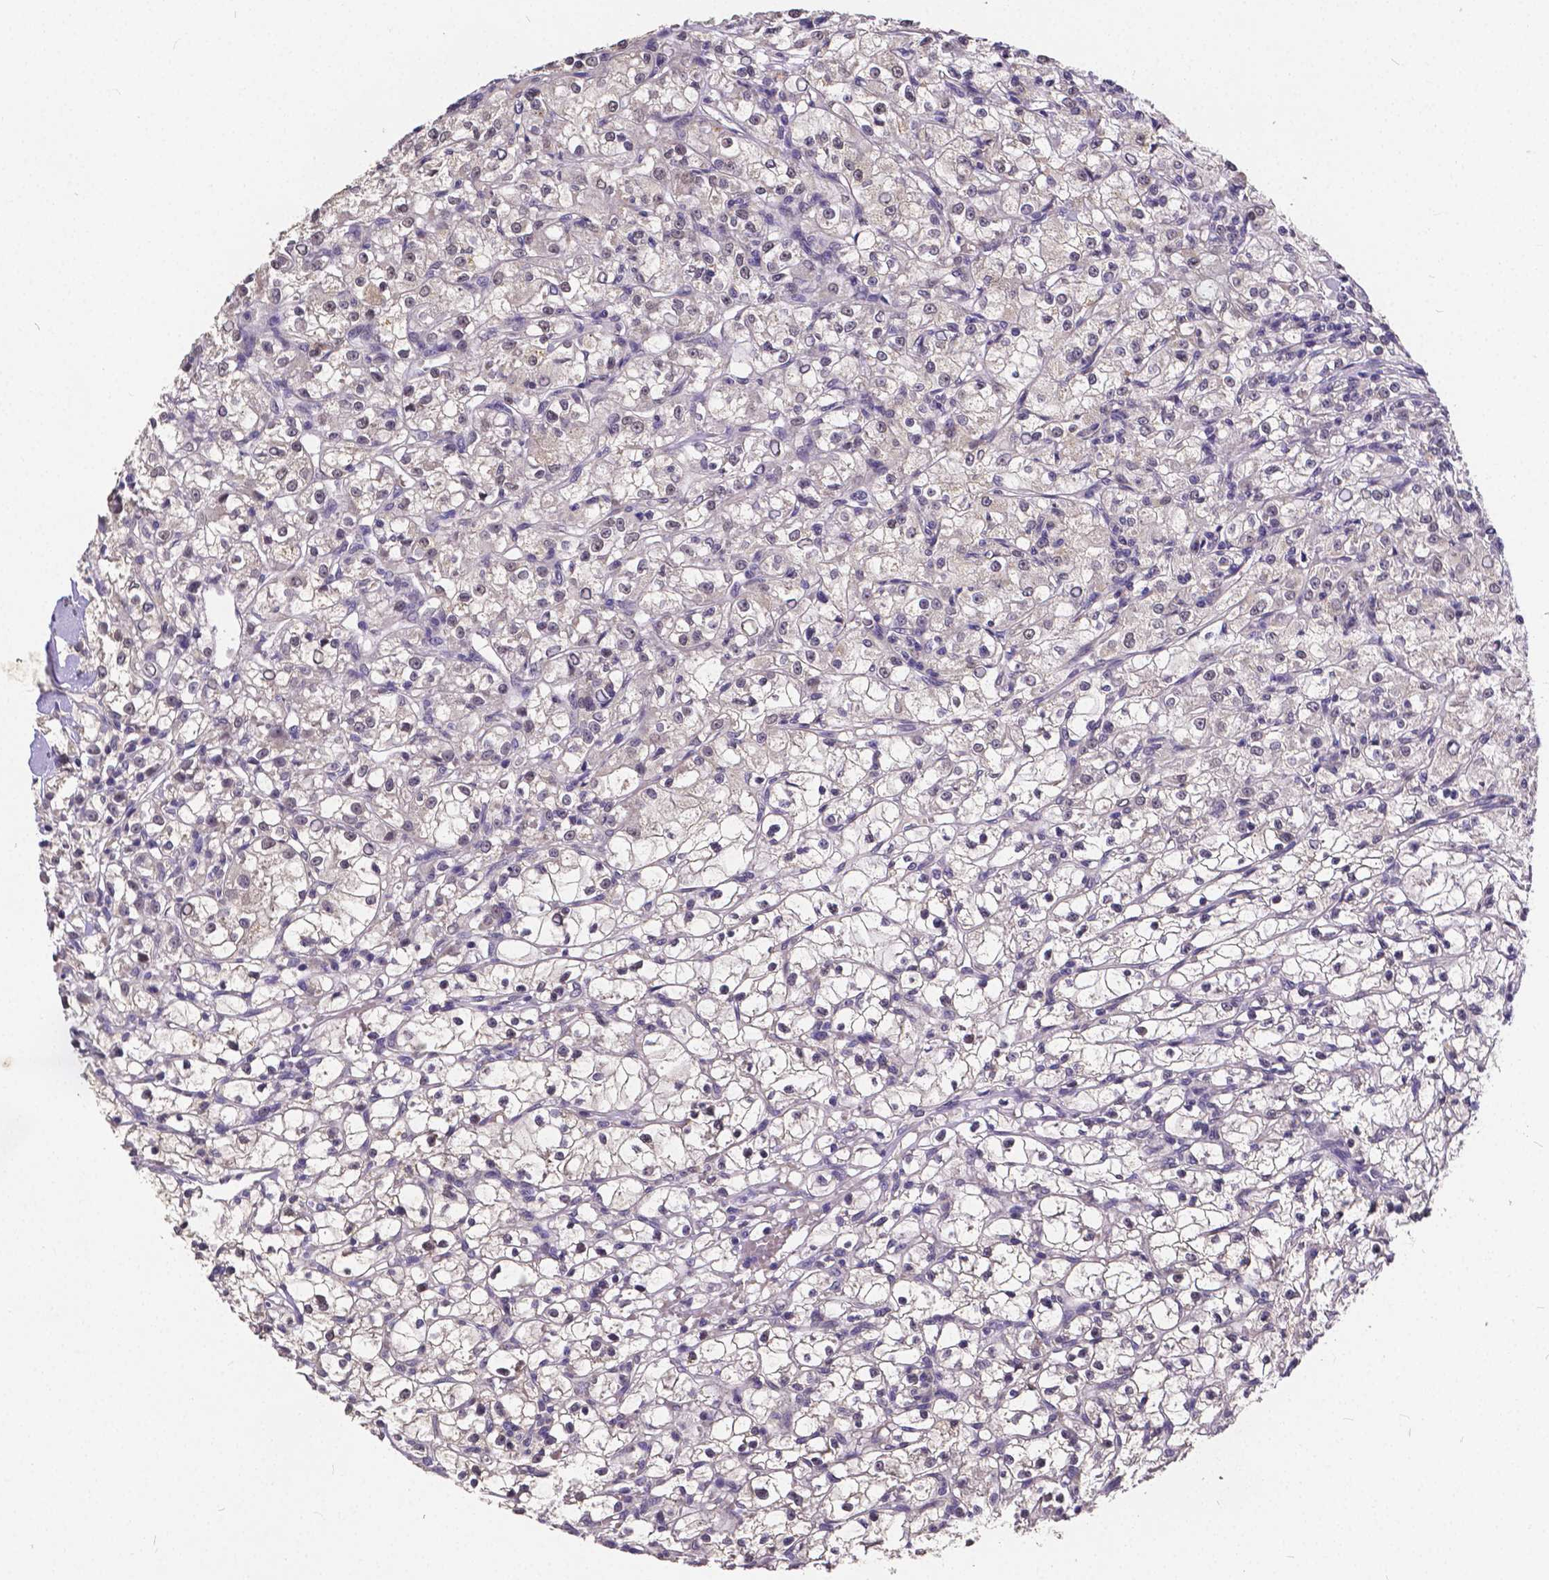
{"staining": {"intensity": "negative", "quantity": "none", "location": "none"}, "tissue": "renal cancer", "cell_type": "Tumor cells", "image_type": "cancer", "snomed": [{"axis": "morphology", "description": "Adenocarcinoma, NOS"}, {"axis": "topography", "description": "Kidney"}], "caption": "The histopathology image exhibits no staining of tumor cells in renal adenocarcinoma.", "gene": "CTNNA2", "patient": {"sex": "female", "age": 59}}